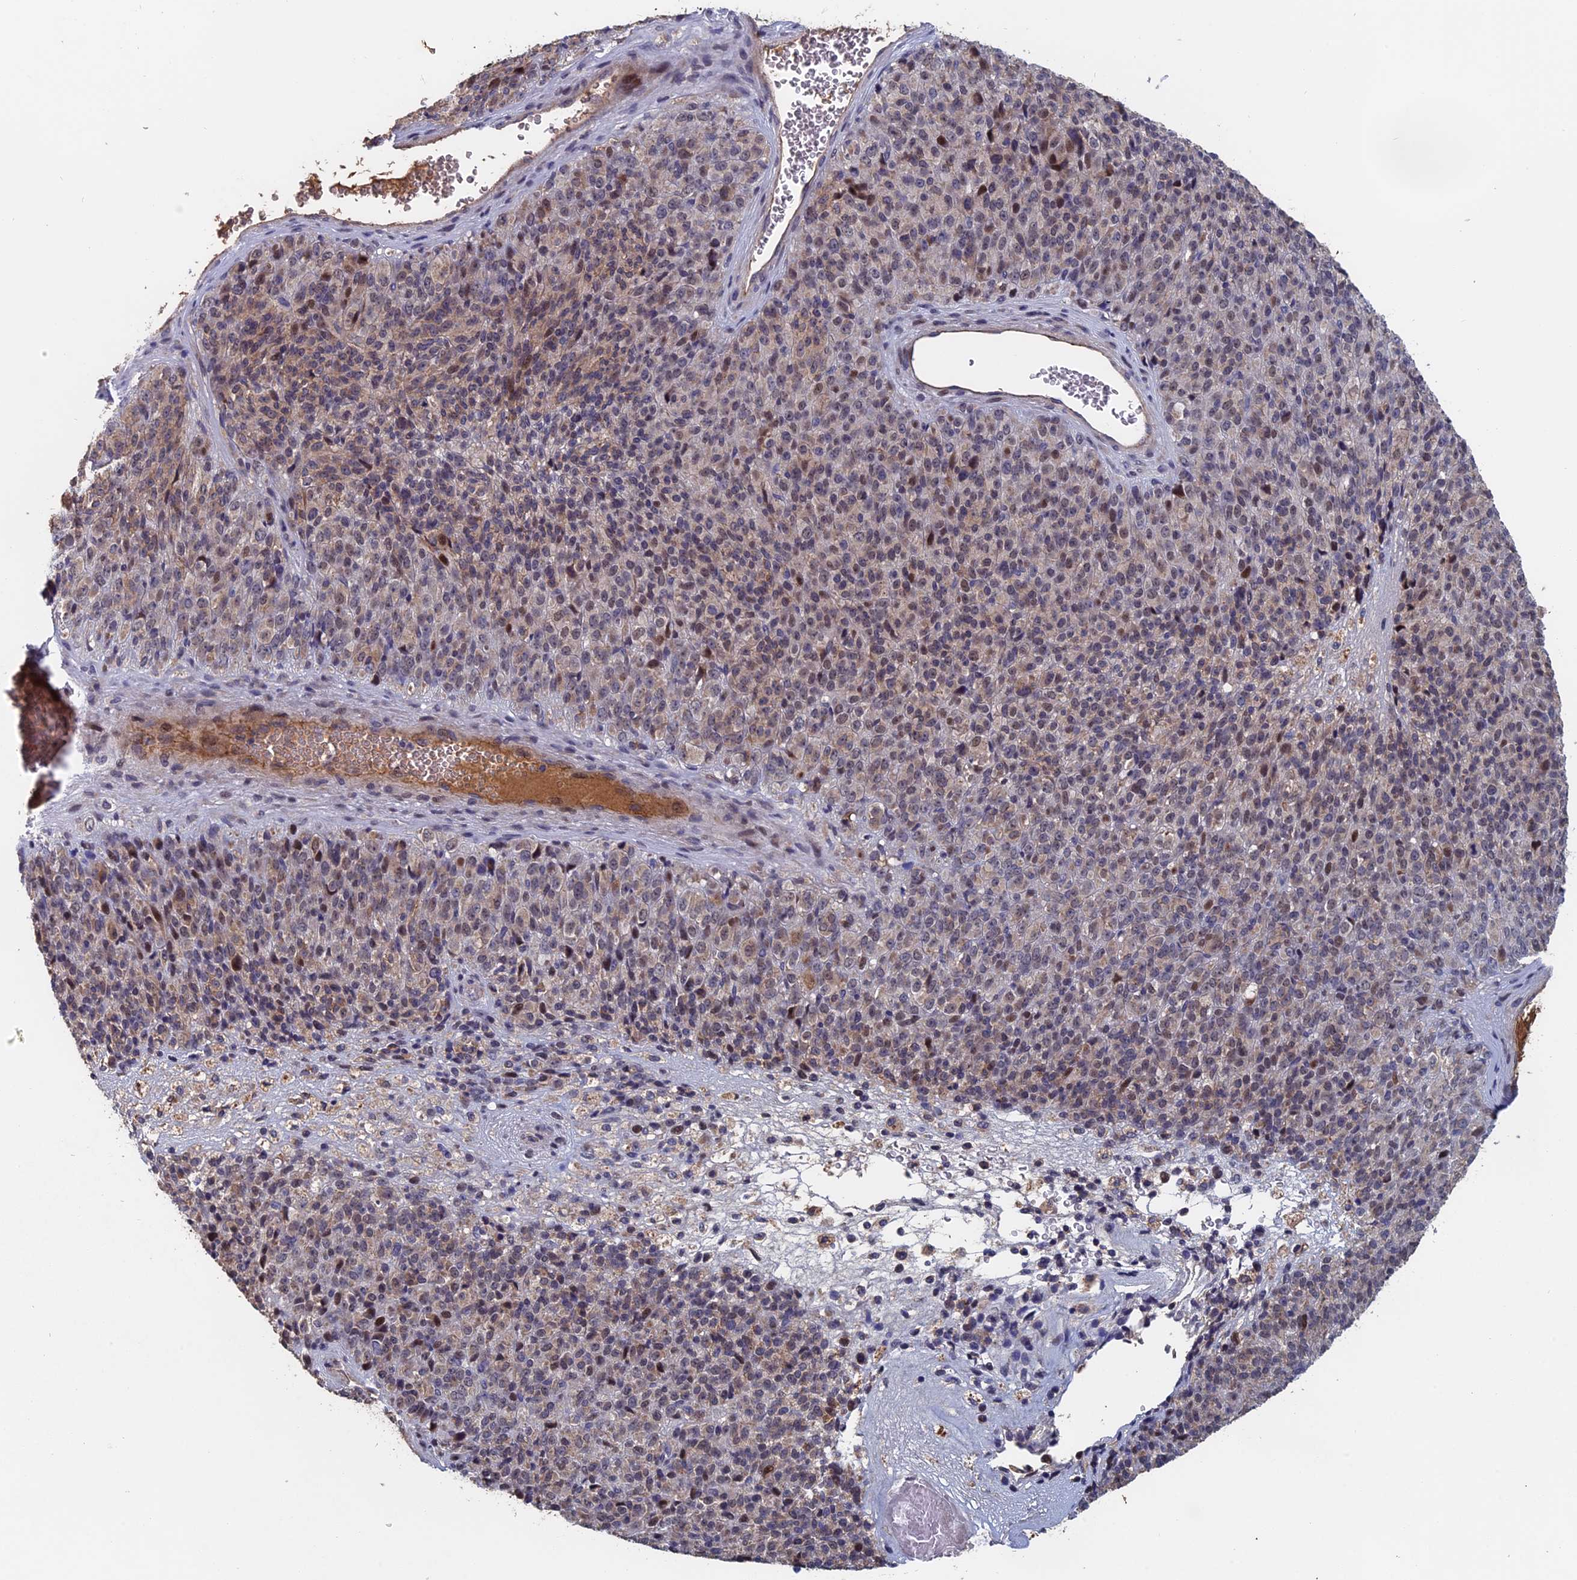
{"staining": {"intensity": "moderate", "quantity": "<25%", "location": "cytoplasmic/membranous,nuclear"}, "tissue": "melanoma", "cell_type": "Tumor cells", "image_type": "cancer", "snomed": [{"axis": "morphology", "description": "Malignant melanoma, Metastatic site"}, {"axis": "topography", "description": "Brain"}], "caption": "Melanoma tissue demonstrates moderate cytoplasmic/membranous and nuclear expression in approximately <25% of tumor cells, visualized by immunohistochemistry.", "gene": "SLC33A1", "patient": {"sex": "female", "age": 56}}